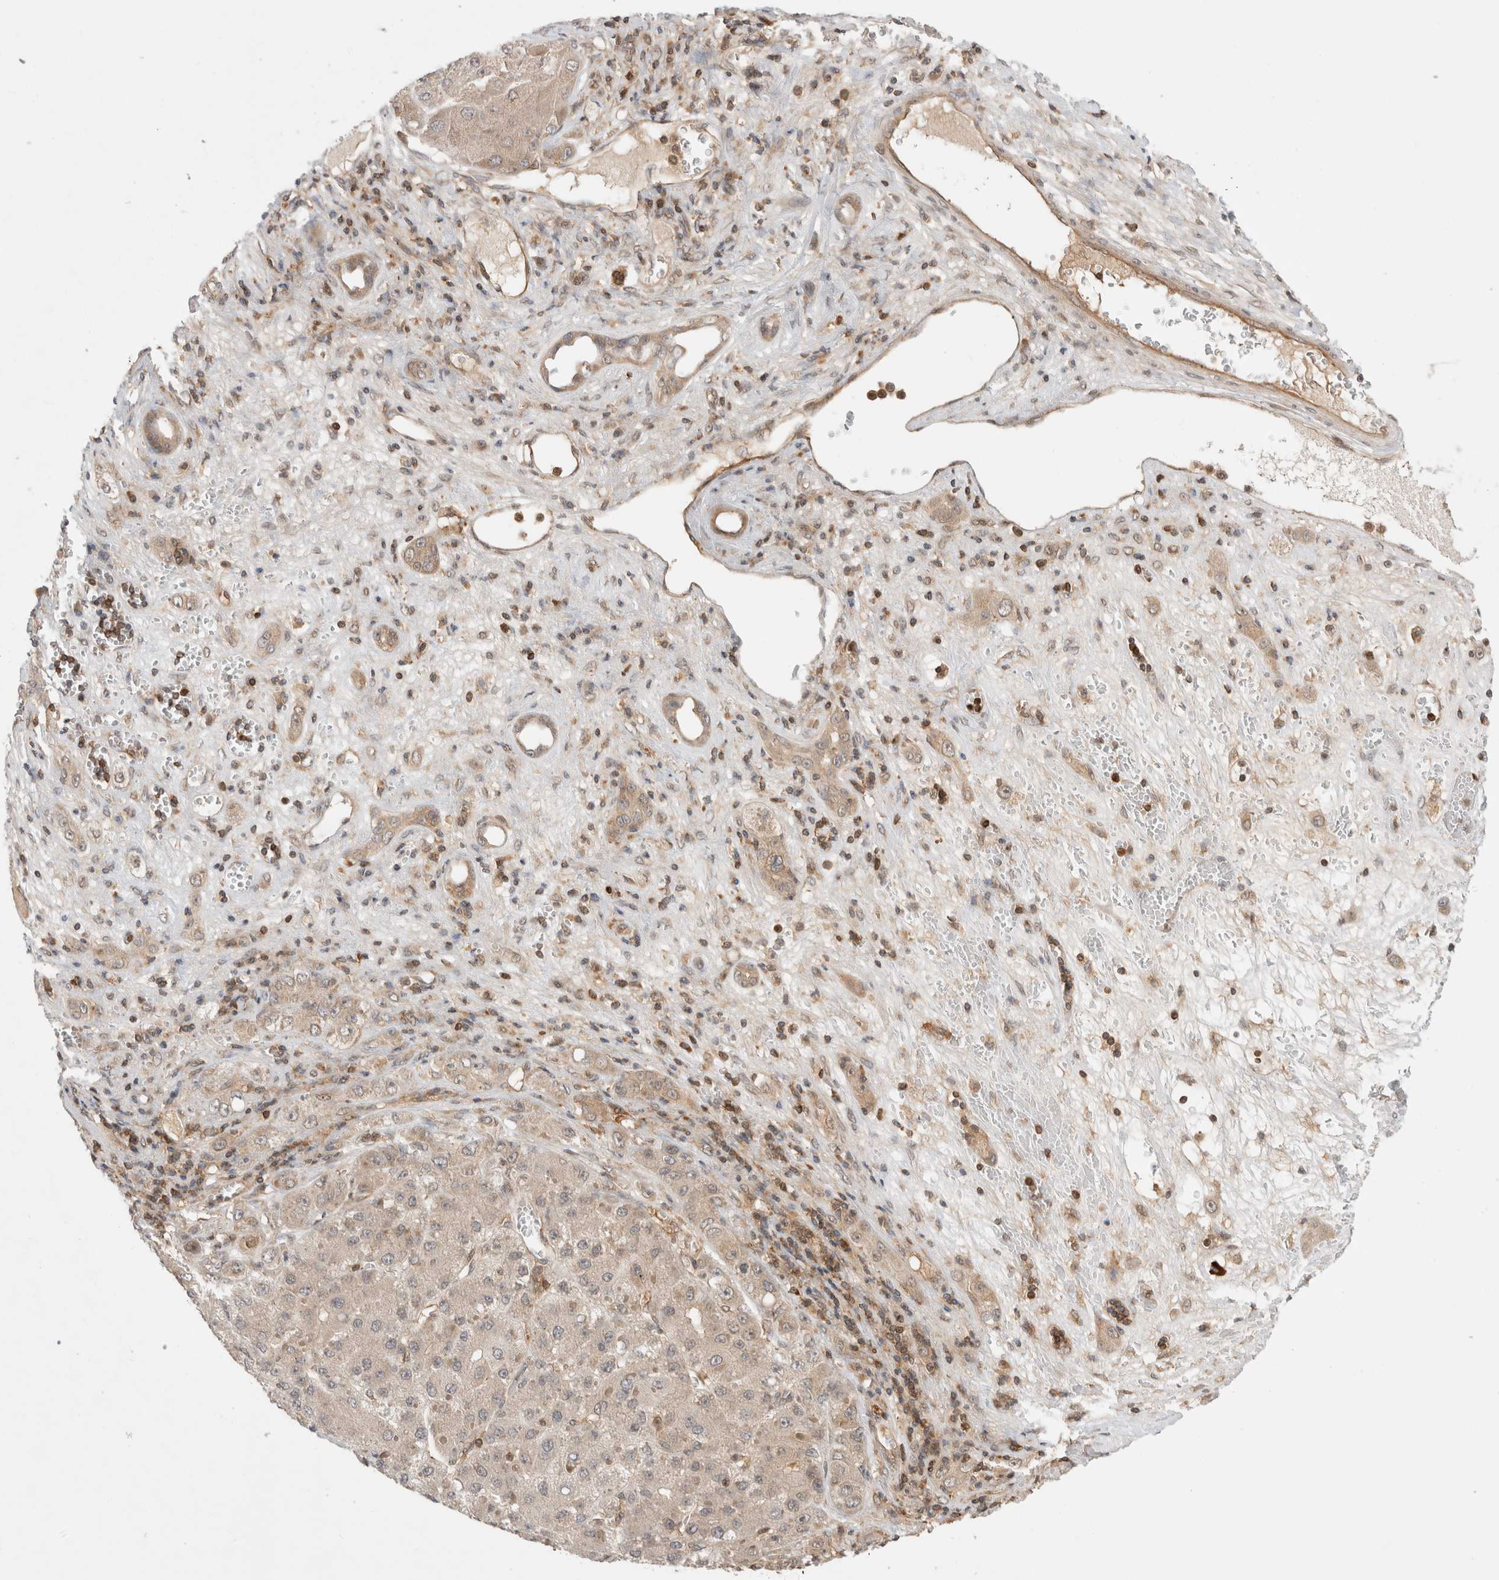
{"staining": {"intensity": "negative", "quantity": "none", "location": "none"}, "tissue": "liver cancer", "cell_type": "Tumor cells", "image_type": "cancer", "snomed": [{"axis": "morphology", "description": "Carcinoma, Hepatocellular, NOS"}, {"axis": "topography", "description": "Liver"}], "caption": "Tumor cells show no significant staining in liver cancer (hepatocellular carcinoma).", "gene": "NFKB1", "patient": {"sex": "female", "age": 73}}